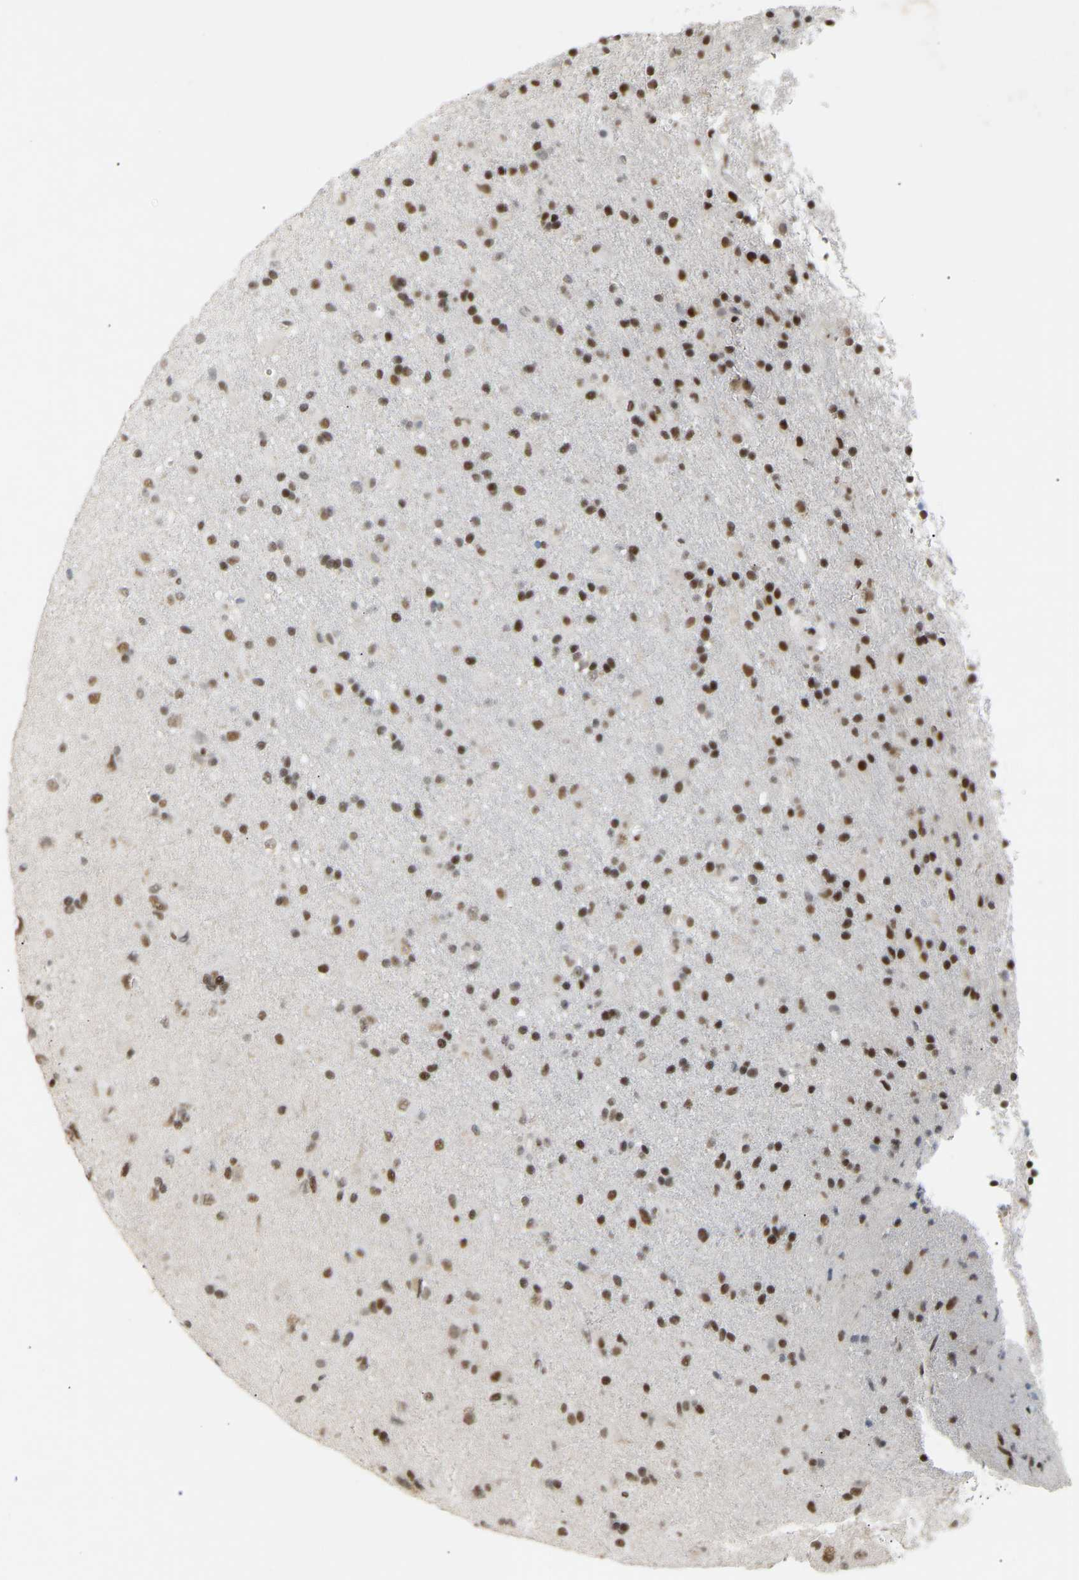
{"staining": {"intensity": "strong", "quantity": ">75%", "location": "nuclear"}, "tissue": "glioma", "cell_type": "Tumor cells", "image_type": "cancer", "snomed": [{"axis": "morphology", "description": "Glioma, malignant, Low grade"}, {"axis": "topography", "description": "Brain"}], "caption": "Protein staining displays strong nuclear positivity in about >75% of tumor cells in glioma.", "gene": "NELFB", "patient": {"sex": "male", "age": 65}}